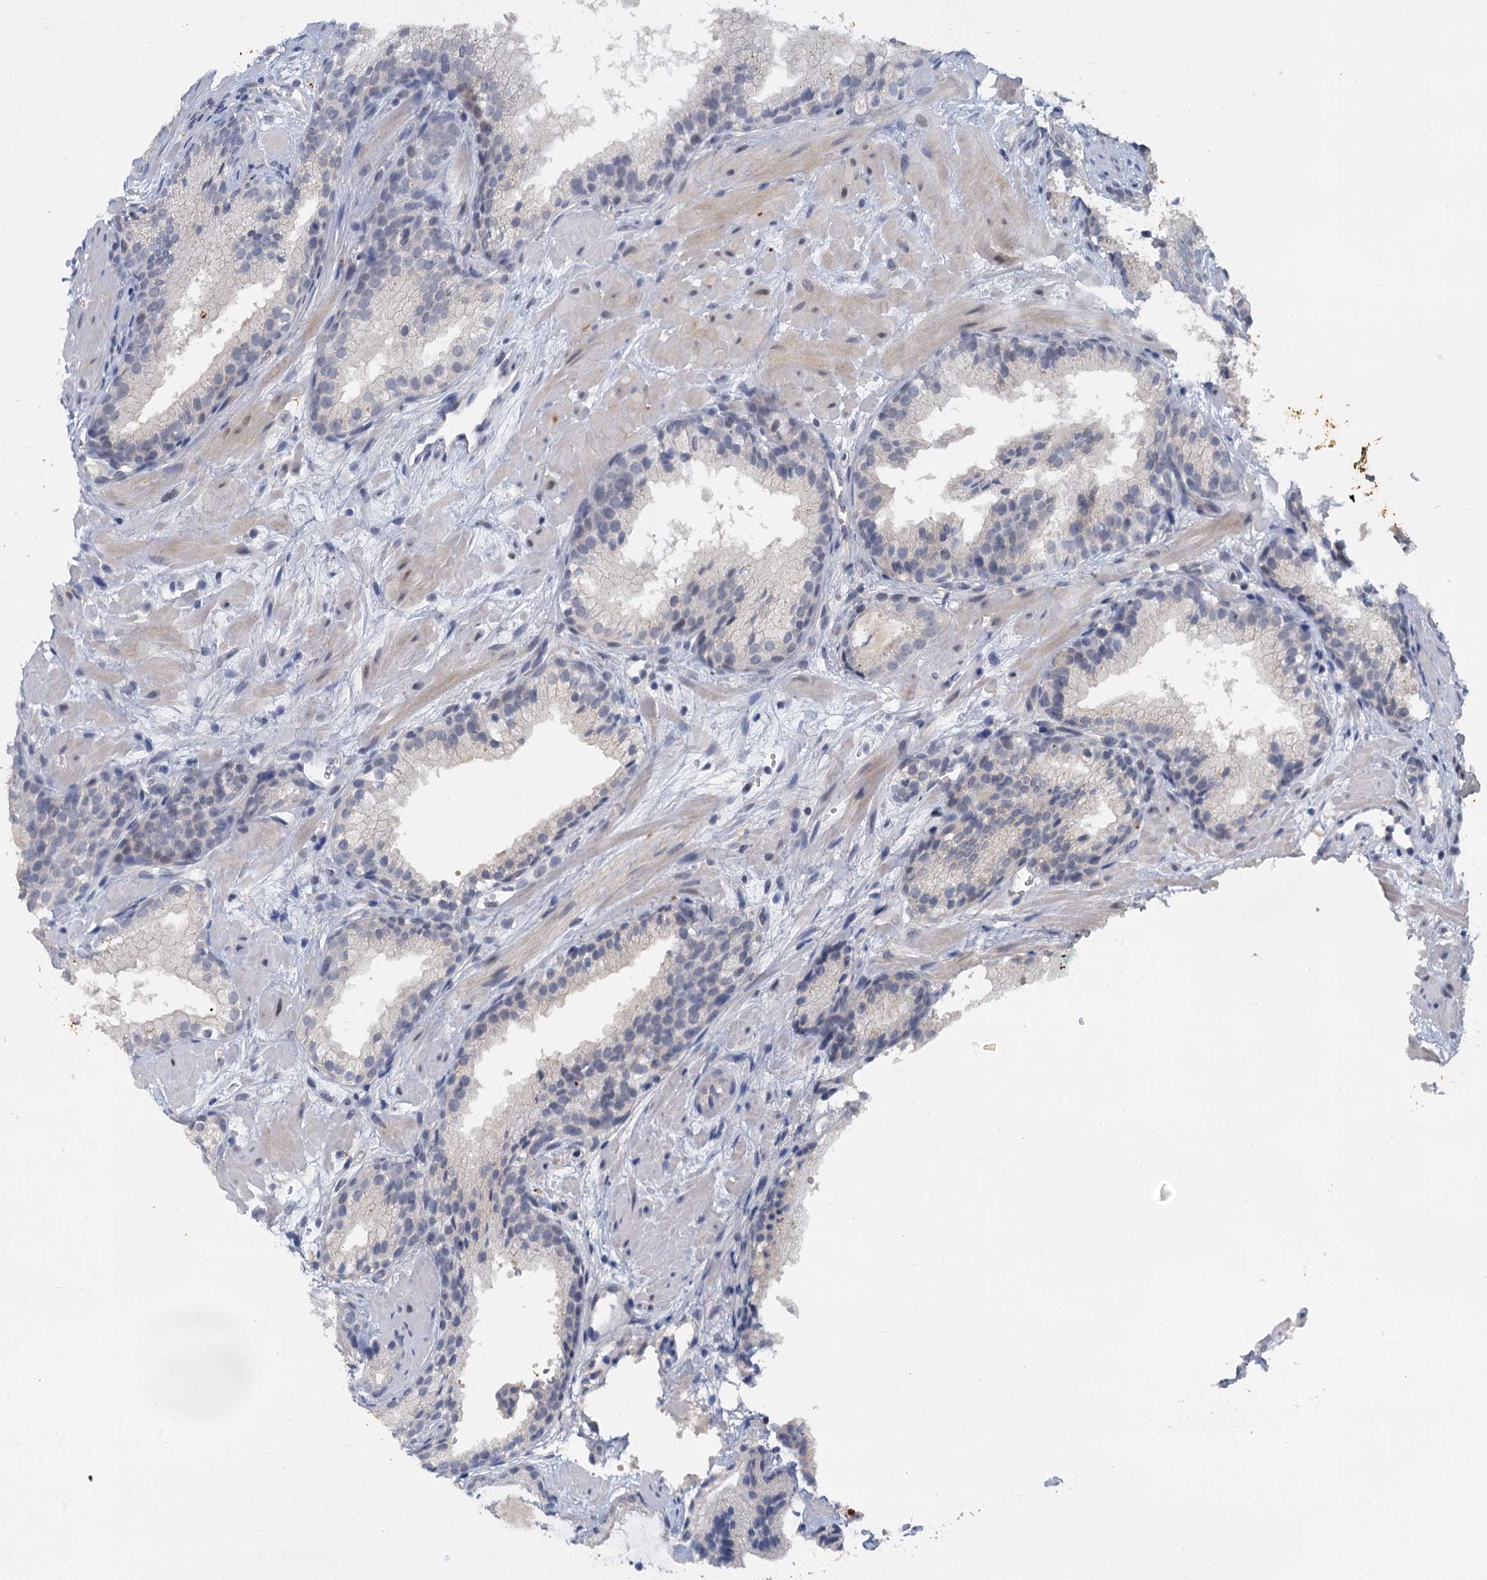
{"staining": {"intensity": "negative", "quantity": "none", "location": "none"}, "tissue": "prostate cancer", "cell_type": "Tumor cells", "image_type": "cancer", "snomed": [{"axis": "morphology", "description": "Adenocarcinoma, High grade"}, {"axis": "topography", "description": "Prostate"}], "caption": "Tumor cells show no significant staining in prostate cancer.", "gene": "MUCL1", "patient": {"sex": "male", "age": 60}}